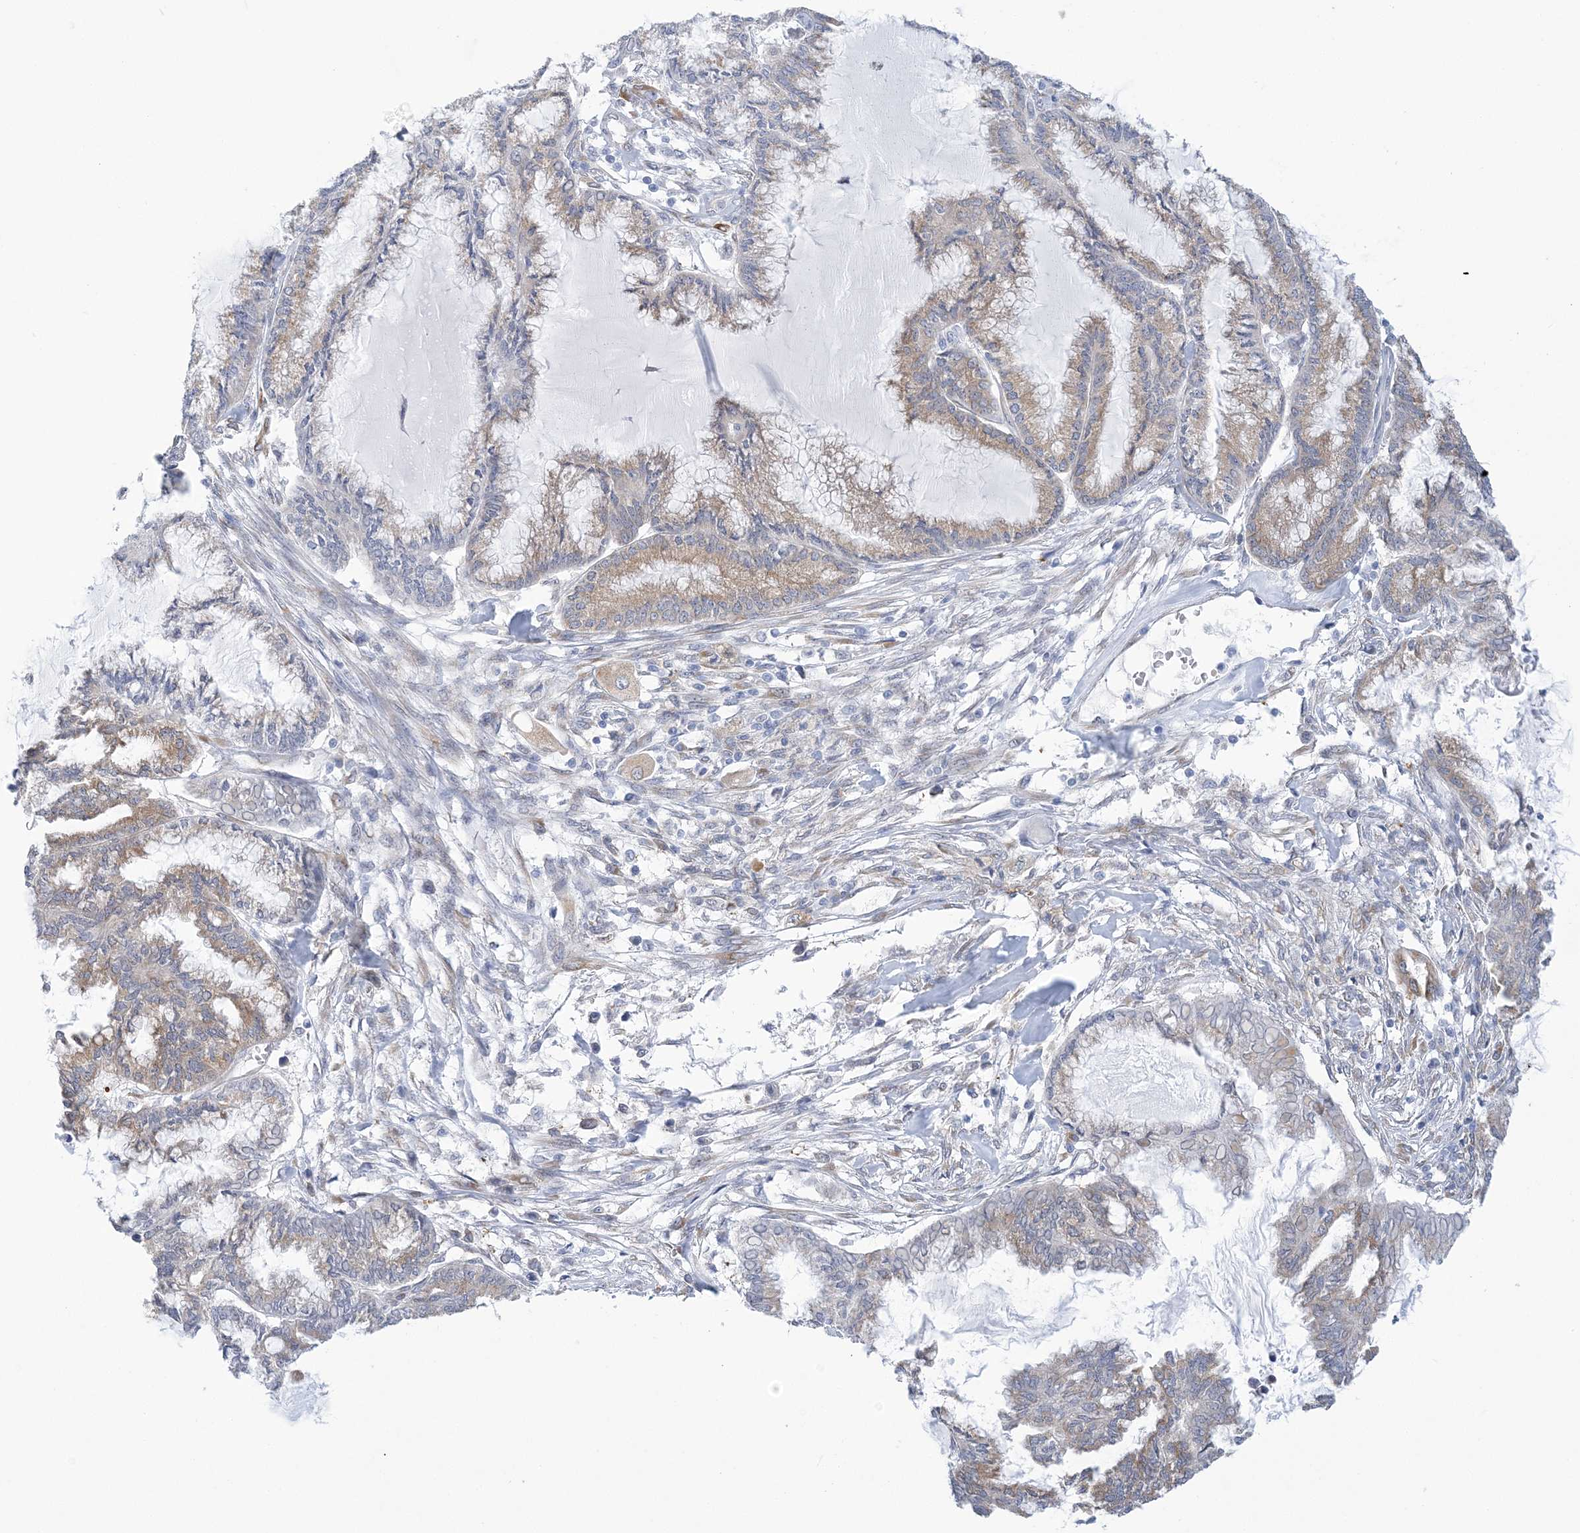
{"staining": {"intensity": "weak", "quantity": "25%-75%", "location": "cytoplasmic/membranous"}, "tissue": "endometrial cancer", "cell_type": "Tumor cells", "image_type": "cancer", "snomed": [{"axis": "morphology", "description": "Adenocarcinoma, NOS"}, {"axis": "topography", "description": "Endometrium"}], "caption": "Adenocarcinoma (endometrial) stained with DAB (3,3'-diaminobenzidine) IHC demonstrates low levels of weak cytoplasmic/membranous staining in approximately 25%-75% of tumor cells. Using DAB (3,3'-diaminobenzidine) (brown) and hematoxylin (blue) stains, captured at high magnification using brightfield microscopy.", "gene": "PLEKHG4B", "patient": {"sex": "female", "age": 86}}